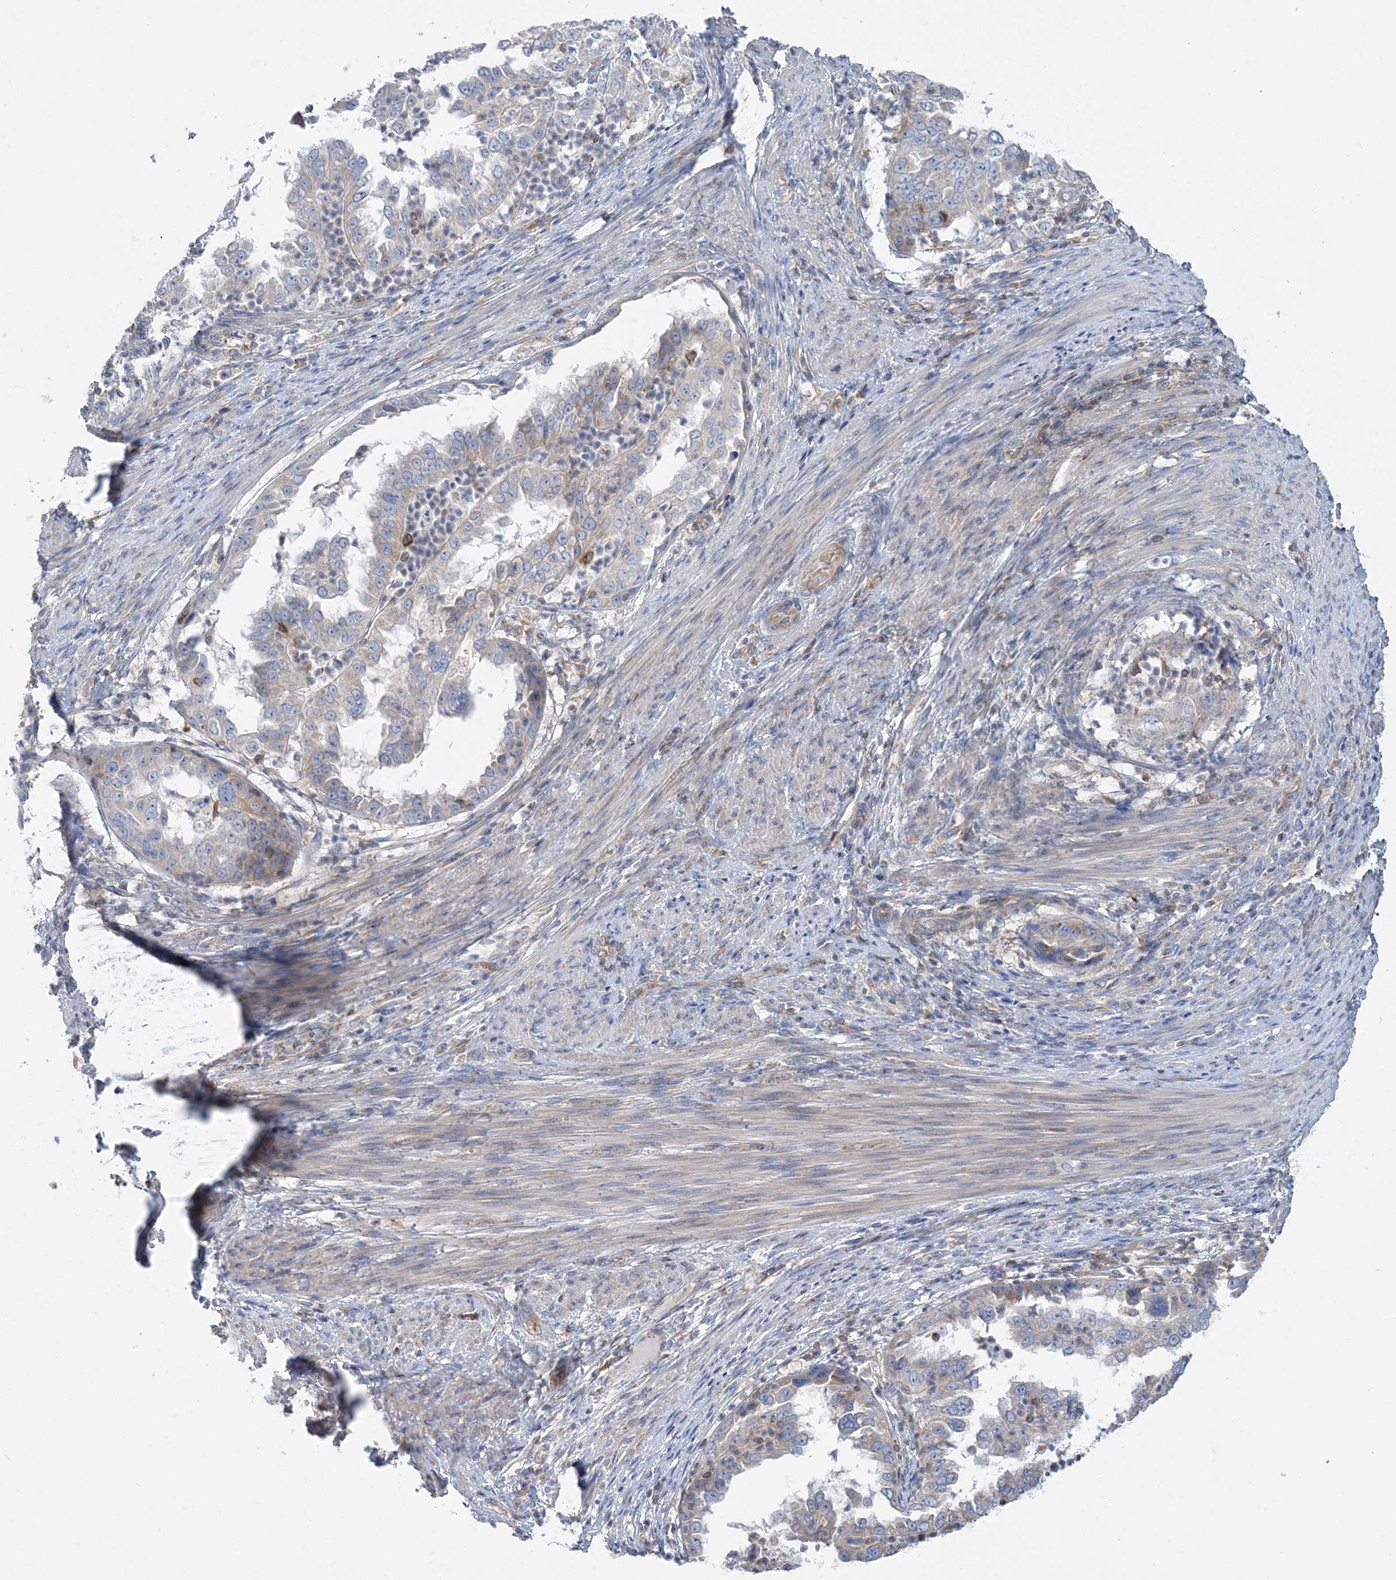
{"staining": {"intensity": "weak", "quantity": "<25%", "location": "cytoplasmic/membranous"}, "tissue": "endometrial cancer", "cell_type": "Tumor cells", "image_type": "cancer", "snomed": [{"axis": "morphology", "description": "Adenocarcinoma, NOS"}, {"axis": "topography", "description": "Endometrium"}], "caption": "Immunohistochemistry (IHC) image of neoplastic tissue: human endometrial cancer (adenocarcinoma) stained with DAB (3,3'-diaminobenzidine) exhibits no significant protein positivity in tumor cells. (DAB immunohistochemistry visualized using brightfield microscopy, high magnification).", "gene": "FAM114A2", "patient": {"sex": "female", "age": 85}}